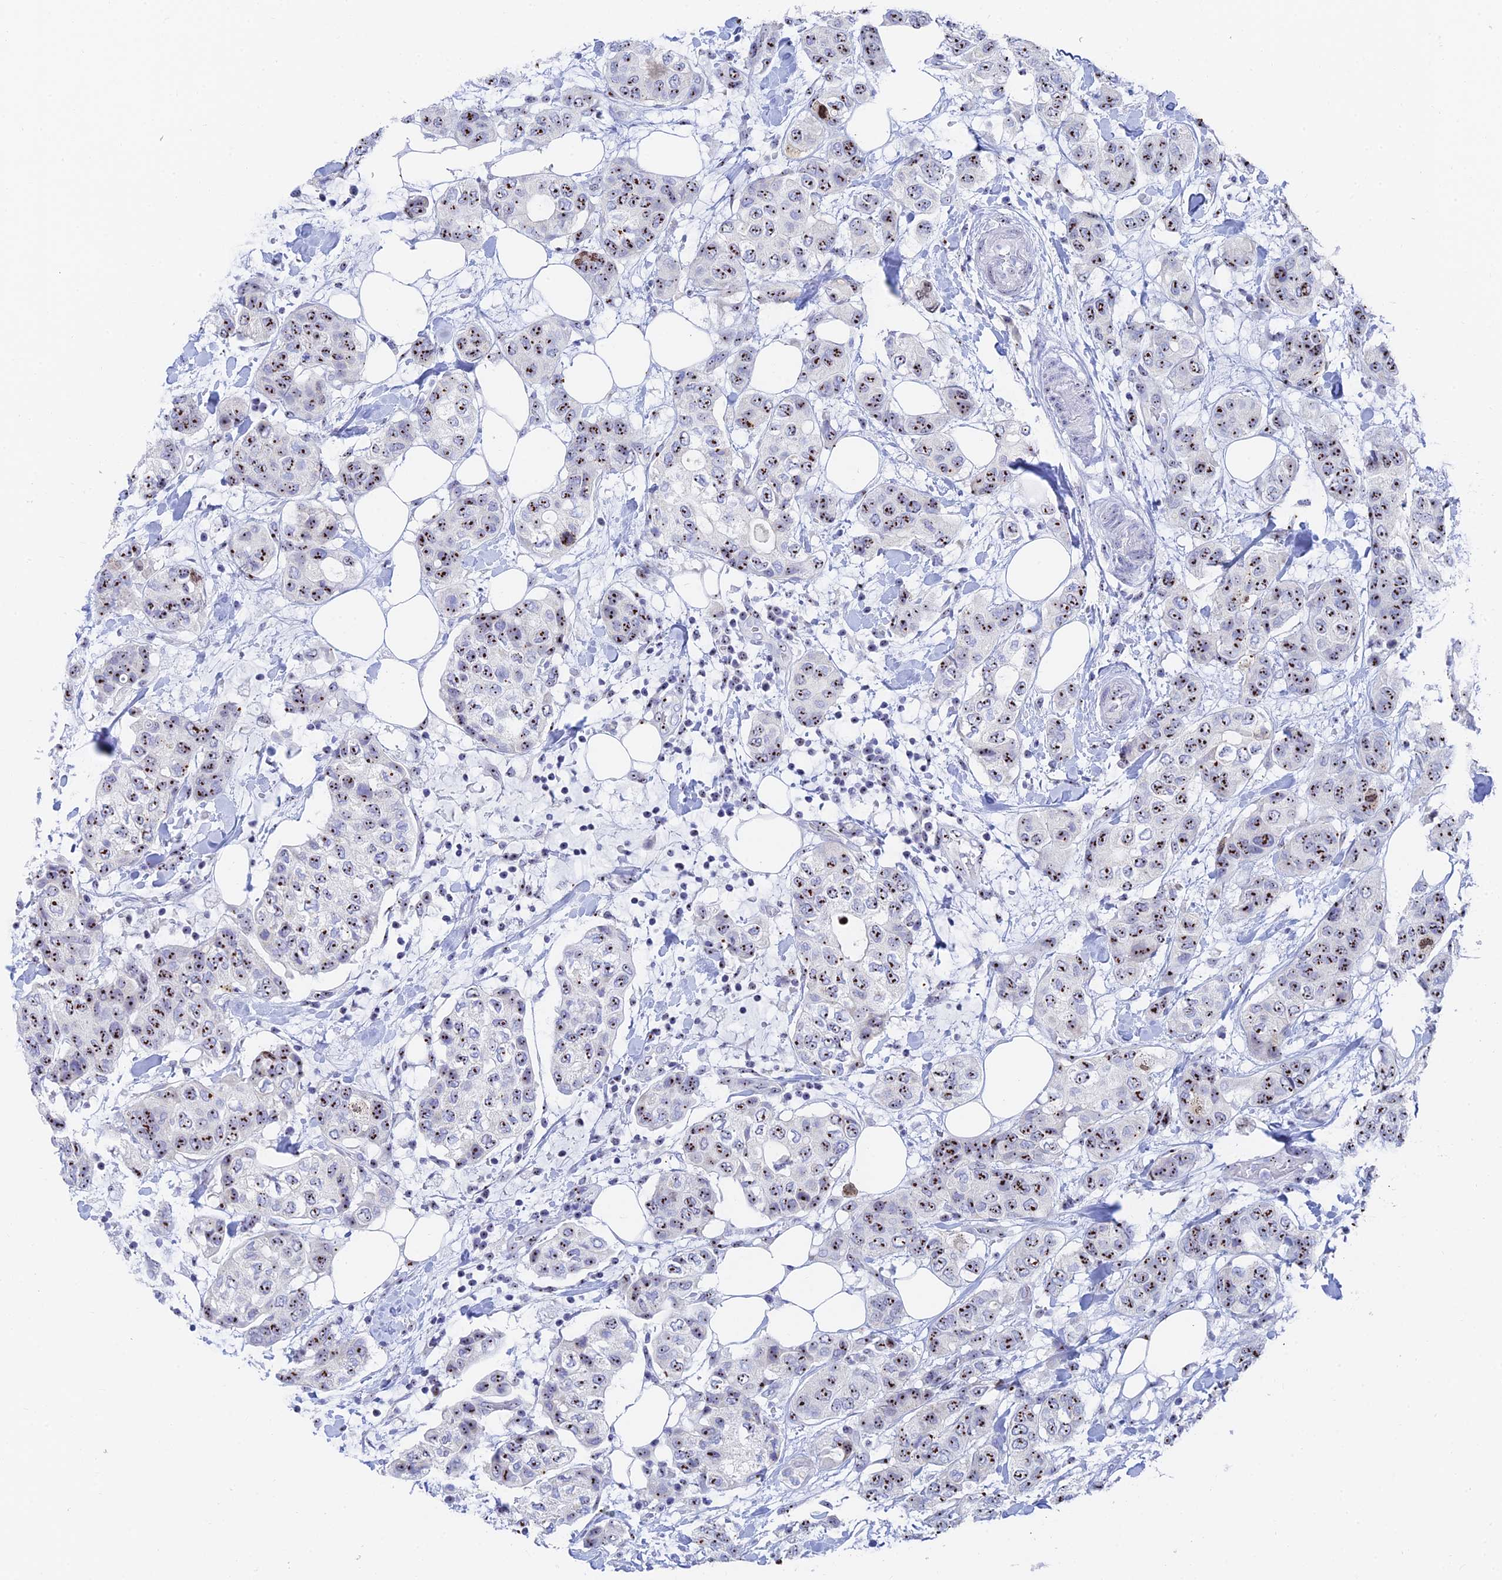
{"staining": {"intensity": "strong", "quantity": ">75%", "location": "nuclear"}, "tissue": "breast cancer", "cell_type": "Tumor cells", "image_type": "cancer", "snomed": [{"axis": "morphology", "description": "Lobular carcinoma"}, {"axis": "topography", "description": "Breast"}], "caption": "There is high levels of strong nuclear staining in tumor cells of breast cancer, as demonstrated by immunohistochemical staining (brown color).", "gene": "RSL1D1", "patient": {"sex": "female", "age": 51}}